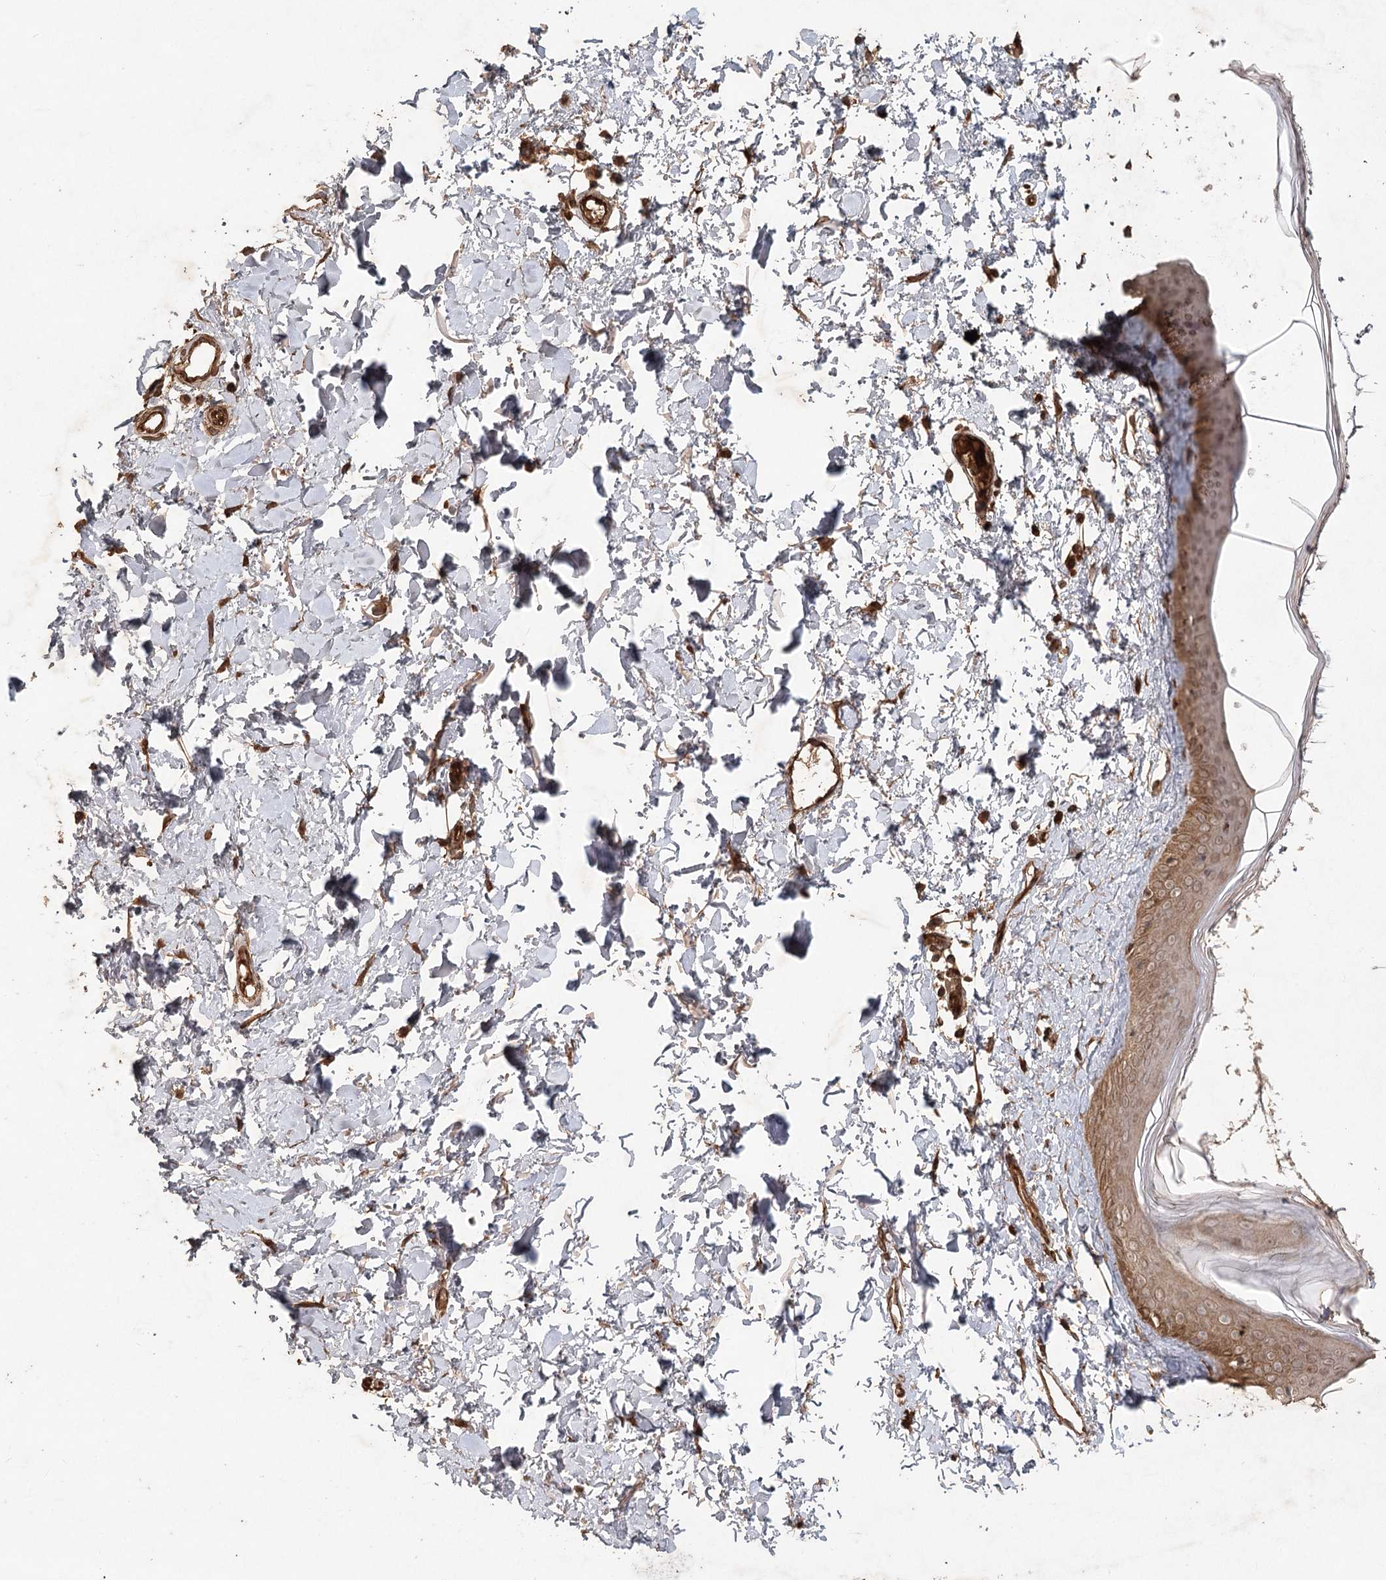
{"staining": {"intensity": "strong", "quantity": ">75%", "location": "cytoplasmic/membranous"}, "tissue": "skin", "cell_type": "Fibroblasts", "image_type": "normal", "snomed": [{"axis": "morphology", "description": "Normal tissue, NOS"}, {"axis": "topography", "description": "Skin"}], "caption": "Fibroblasts display high levels of strong cytoplasmic/membranous expression in about >75% of cells in benign human skin. (DAB (3,3'-diaminobenzidine) IHC, brown staining for protein, blue staining for nuclei).", "gene": "ARL13A", "patient": {"sex": "female", "age": 58}}